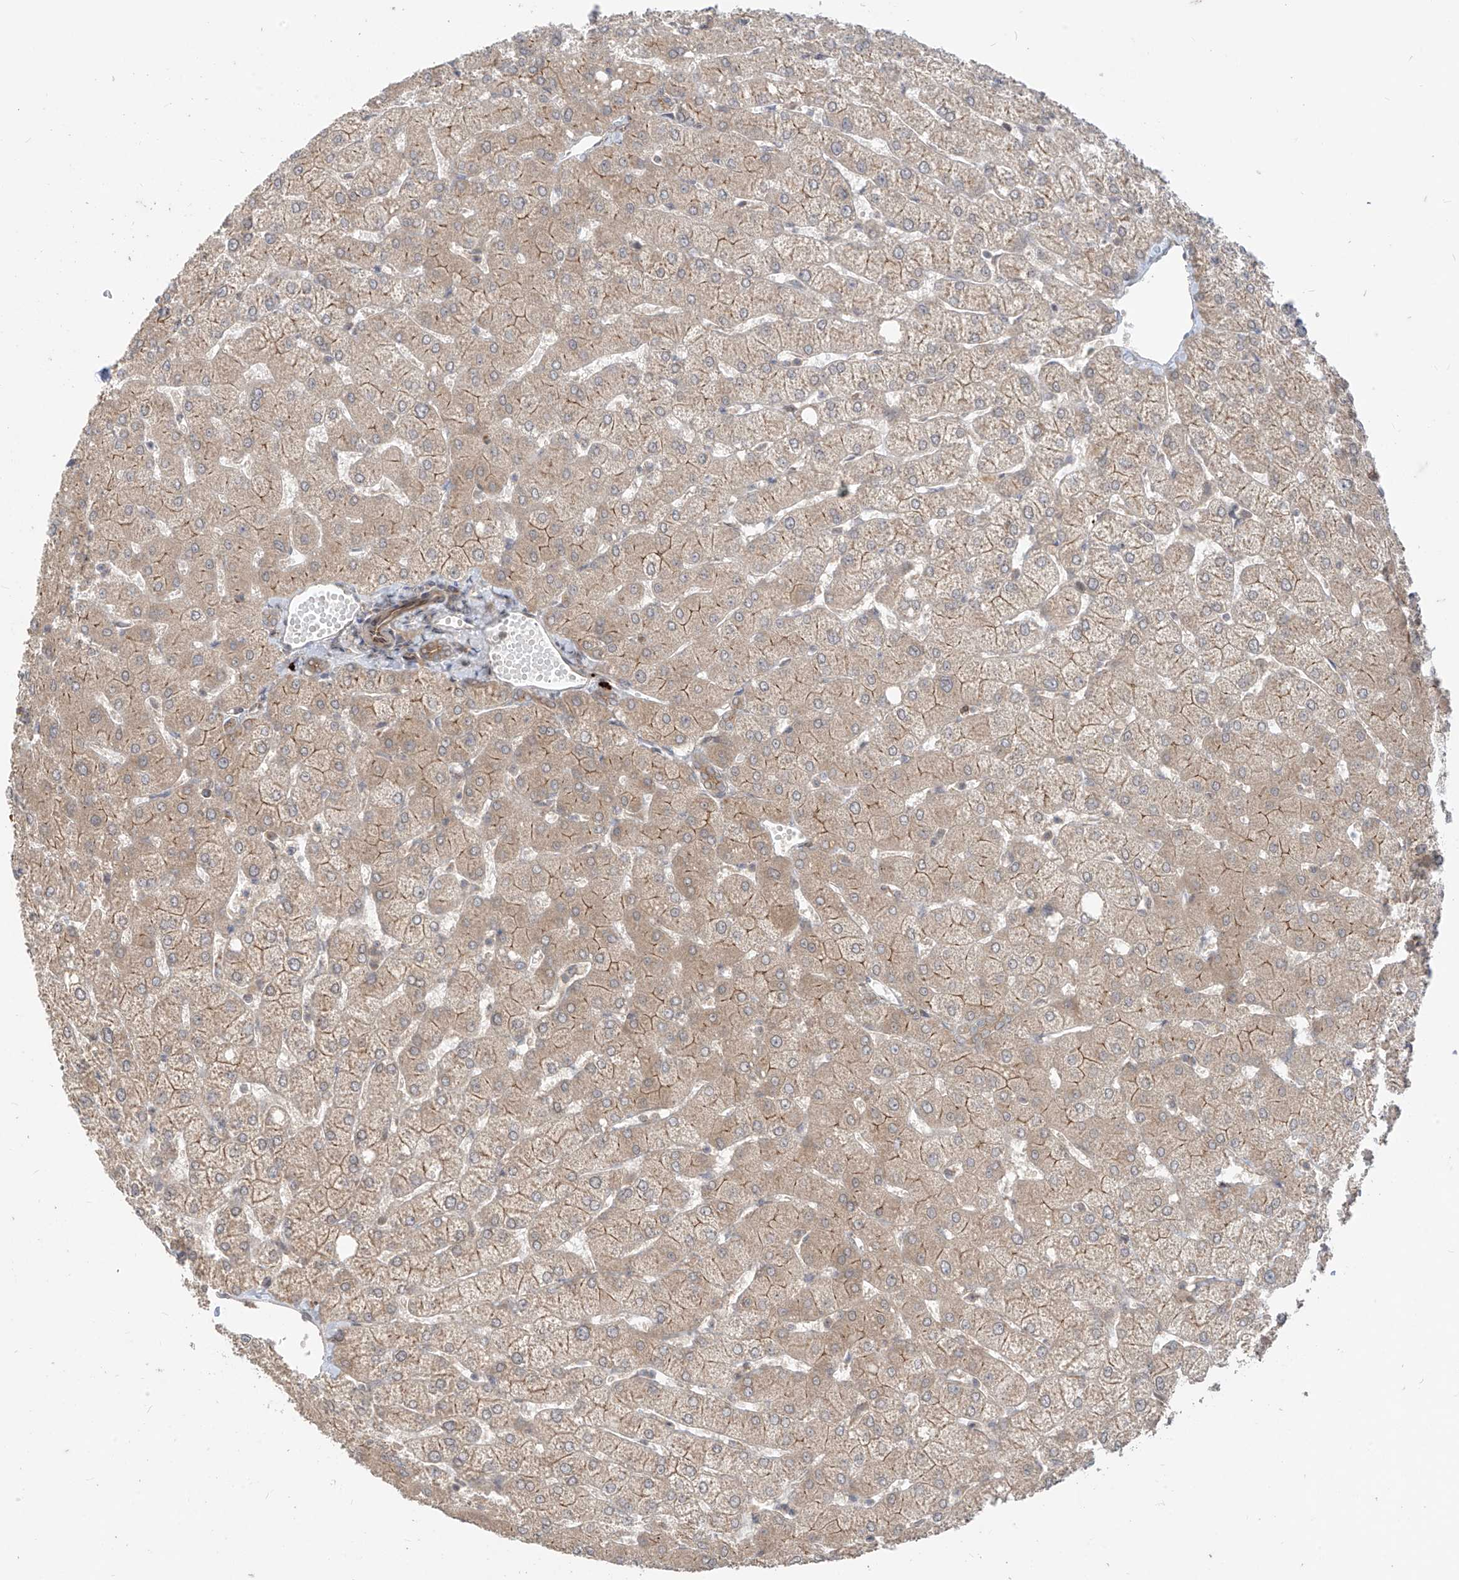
{"staining": {"intensity": "weak", "quantity": ">75%", "location": "cytoplasmic/membranous"}, "tissue": "liver", "cell_type": "Cholangiocytes", "image_type": "normal", "snomed": [{"axis": "morphology", "description": "Normal tissue, NOS"}, {"axis": "topography", "description": "Liver"}], "caption": "A high-resolution photomicrograph shows immunohistochemistry (IHC) staining of normal liver, which demonstrates weak cytoplasmic/membranous expression in about >75% of cholangiocytes. (DAB IHC with brightfield microscopy, high magnification).", "gene": "MTUS2", "patient": {"sex": "female", "age": 54}}